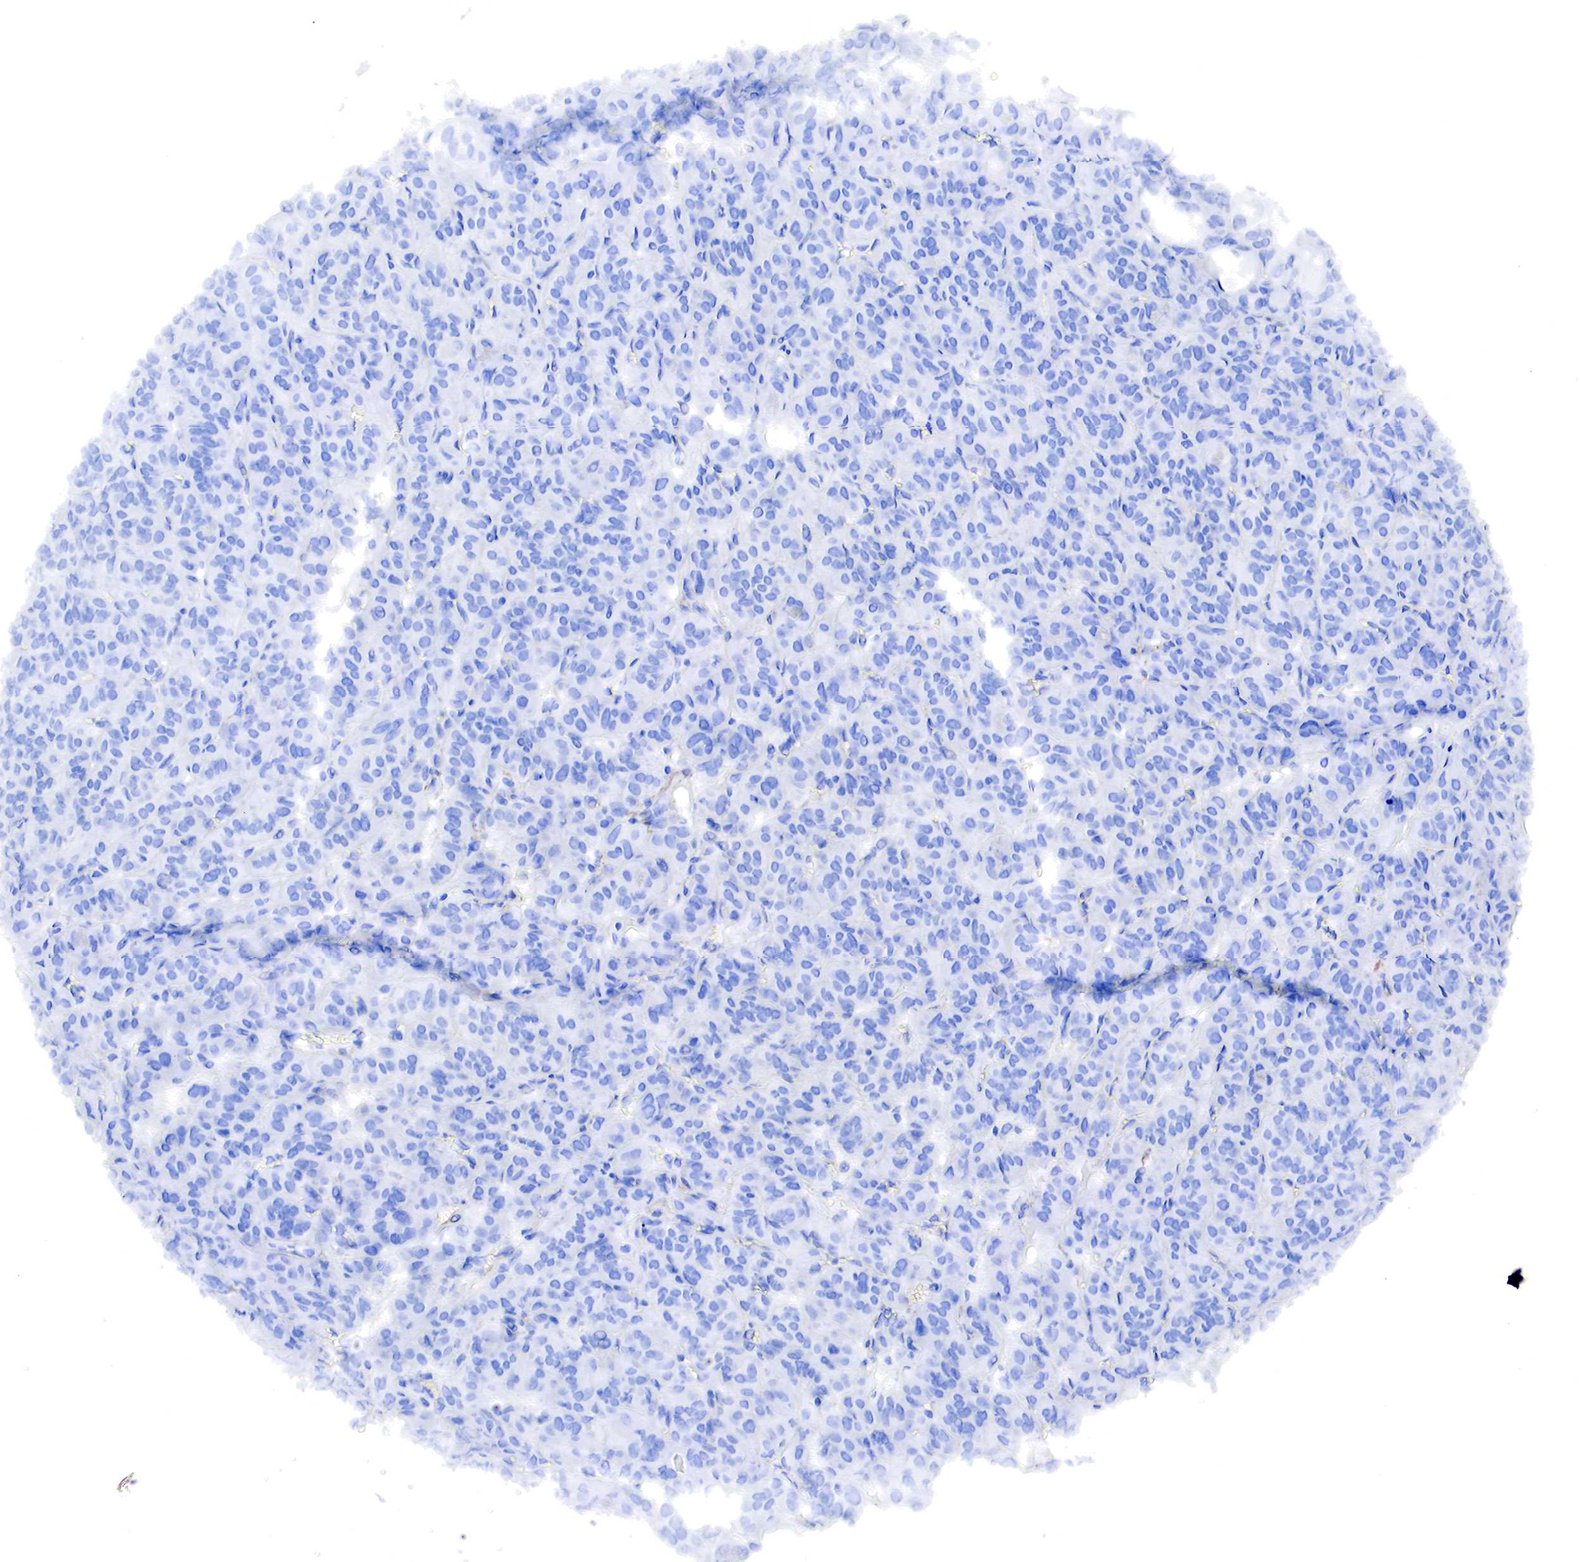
{"staining": {"intensity": "negative", "quantity": "none", "location": "none"}, "tissue": "thyroid cancer", "cell_type": "Tumor cells", "image_type": "cancer", "snomed": [{"axis": "morphology", "description": "Follicular adenoma carcinoma, NOS"}, {"axis": "topography", "description": "Thyroid gland"}], "caption": "A micrograph of human follicular adenoma carcinoma (thyroid) is negative for staining in tumor cells.", "gene": "TPM1", "patient": {"sex": "female", "age": 71}}